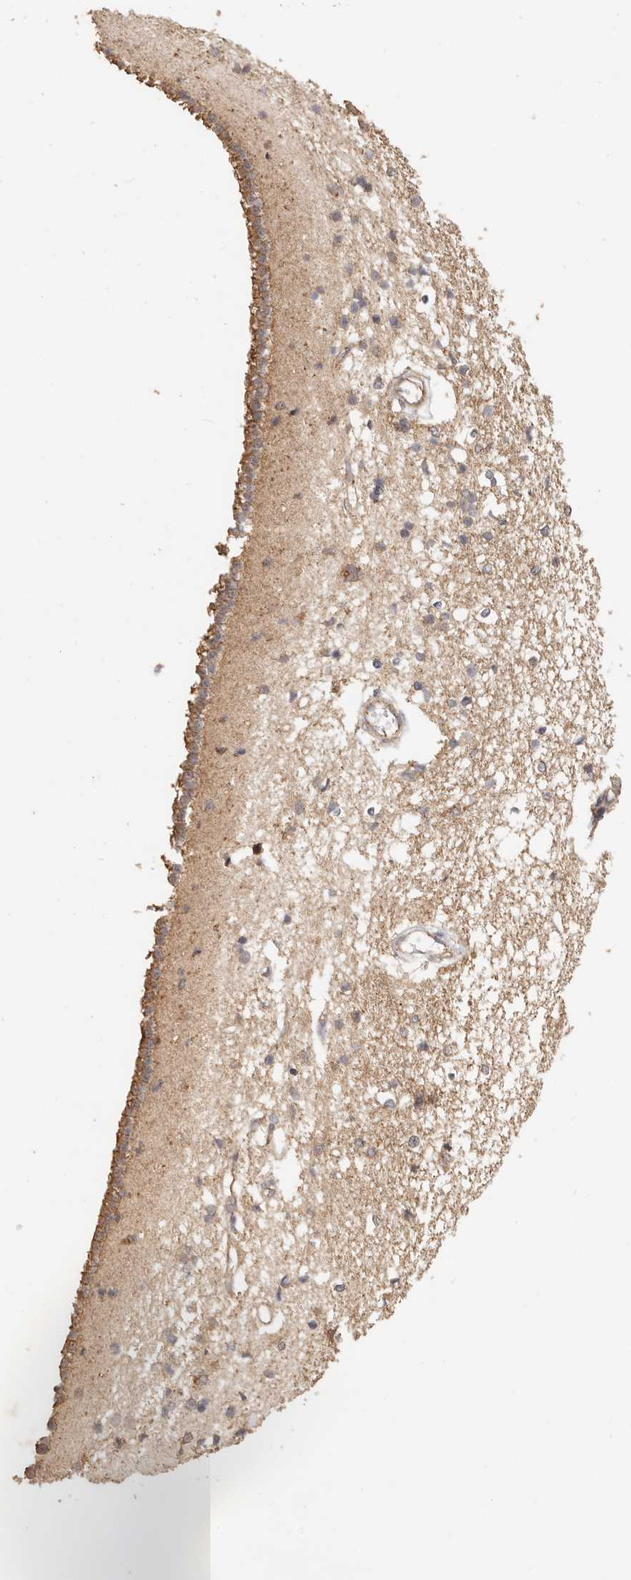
{"staining": {"intensity": "moderate", "quantity": "<25%", "location": "cytoplasmic/membranous"}, "tissue": "caudate", "cell_type": "Glial cells", "image_type": "normal", "snomed": [{"axis": "morphology", "description": "Normal tissue, NOS"}, {"axis": "topography", "description": "Lateral ventricle wall"}], "caption": "Brown immunohistochemical staining in unremarkable human caudate shows moderate cytoplasmic/membranous expression in about <25% of glial cells. (DAB = brown stain, brightfield microscopy at high magnification).", "gene": "AFDN", "patient": {"sex": "male", "age": 45}}